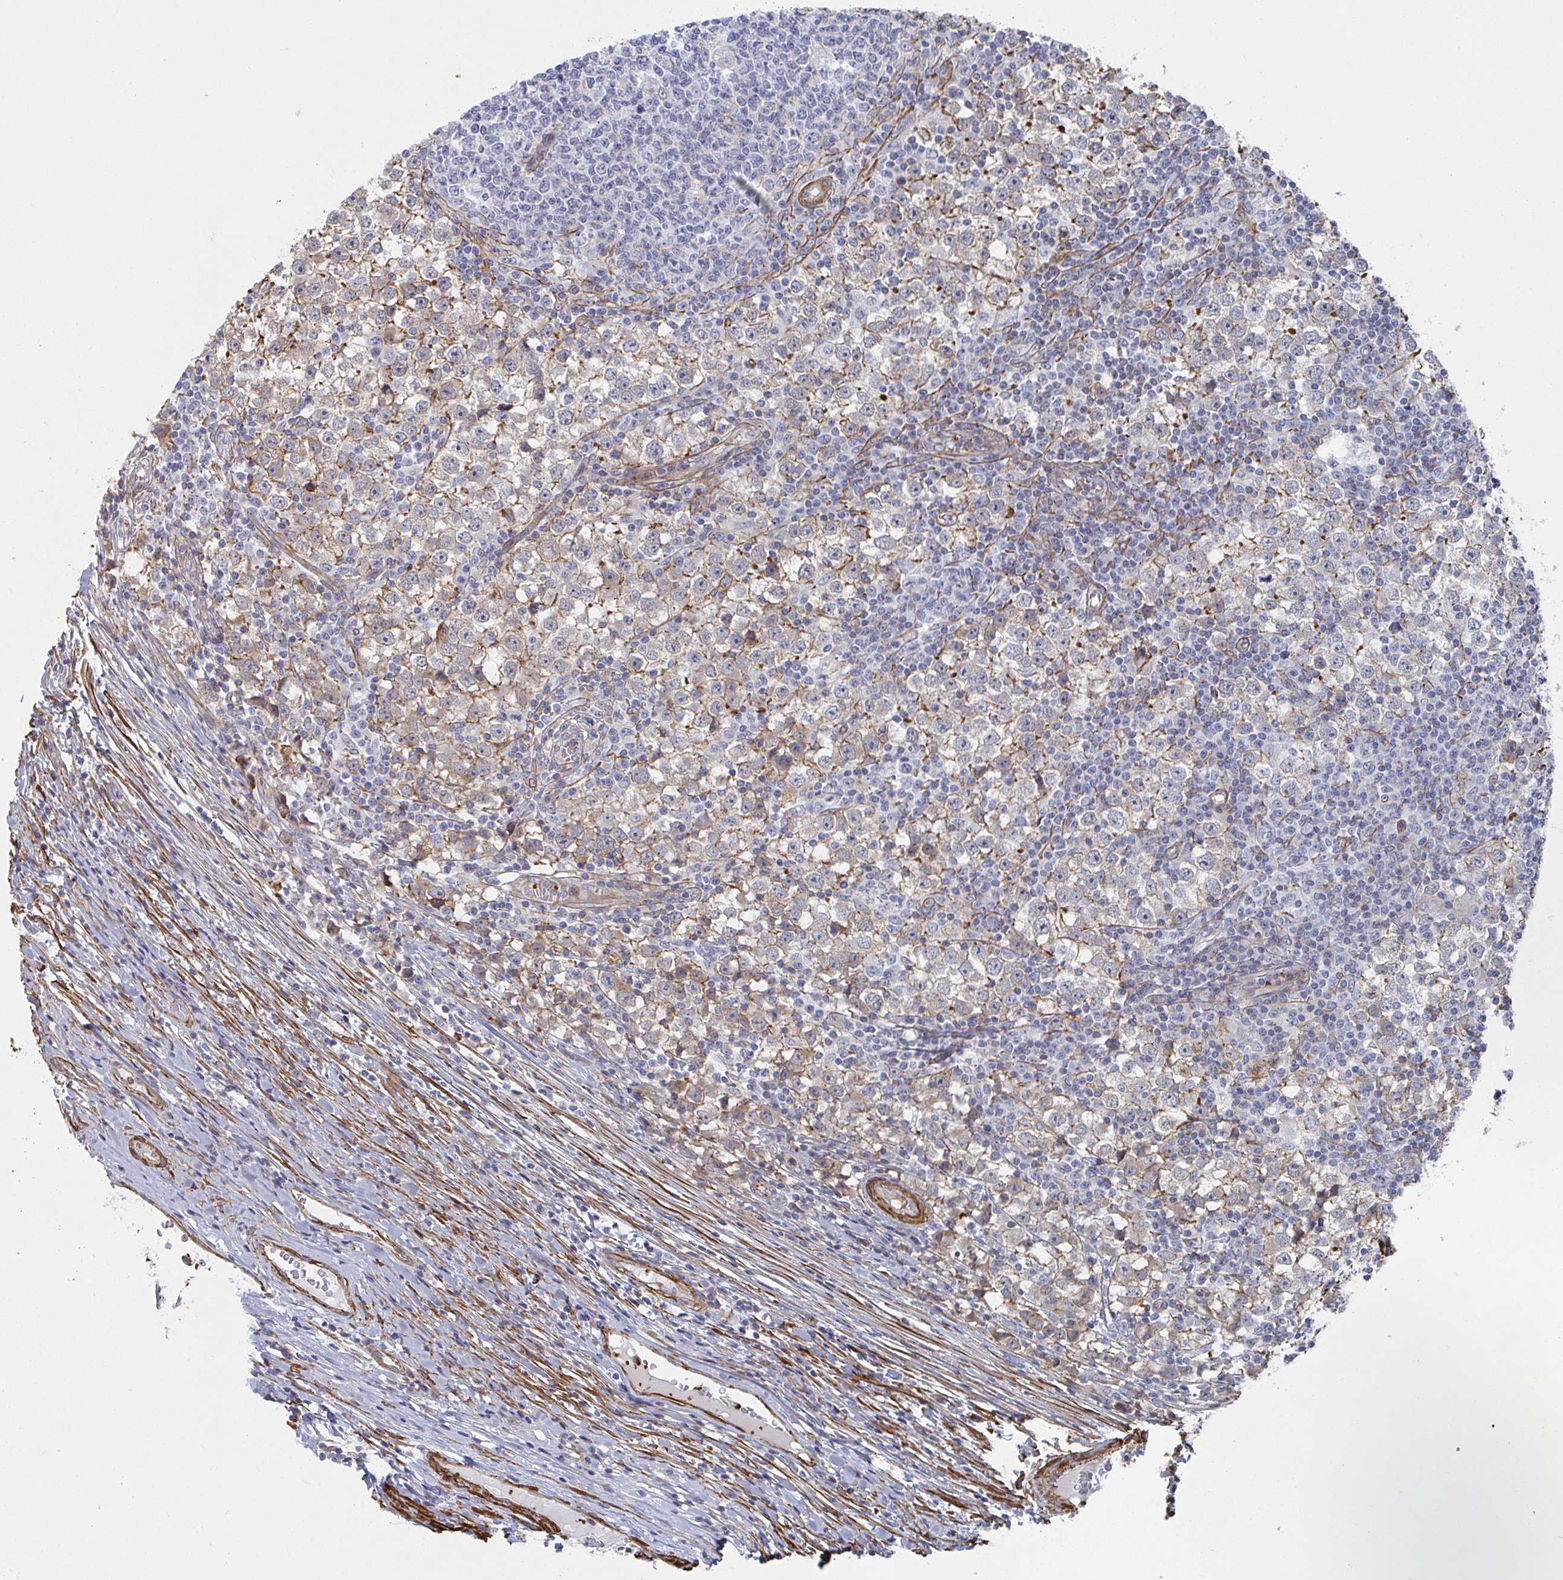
{"staining": {"intensity": "moderate", "quantity": "<25%", "location": "cytoplasmic/membranous"}, "tissue": "testis cancer", "cell_type": "Tumor cells", "image_type": "cancer", "snomed": [{"axis": "morphology", "description": "Seminoma, NOS"}, {"axis": "topography", "description": "Testis"}], "caption": "There is low levels of moderate cytoplasmic/membranous staining in tumor cells of testis cancer (seminoma), as demonstrated by immunohistochemical staining (brown color).", "gene": "NEURL4", "patient": {"sex": "male", "age": 65}}